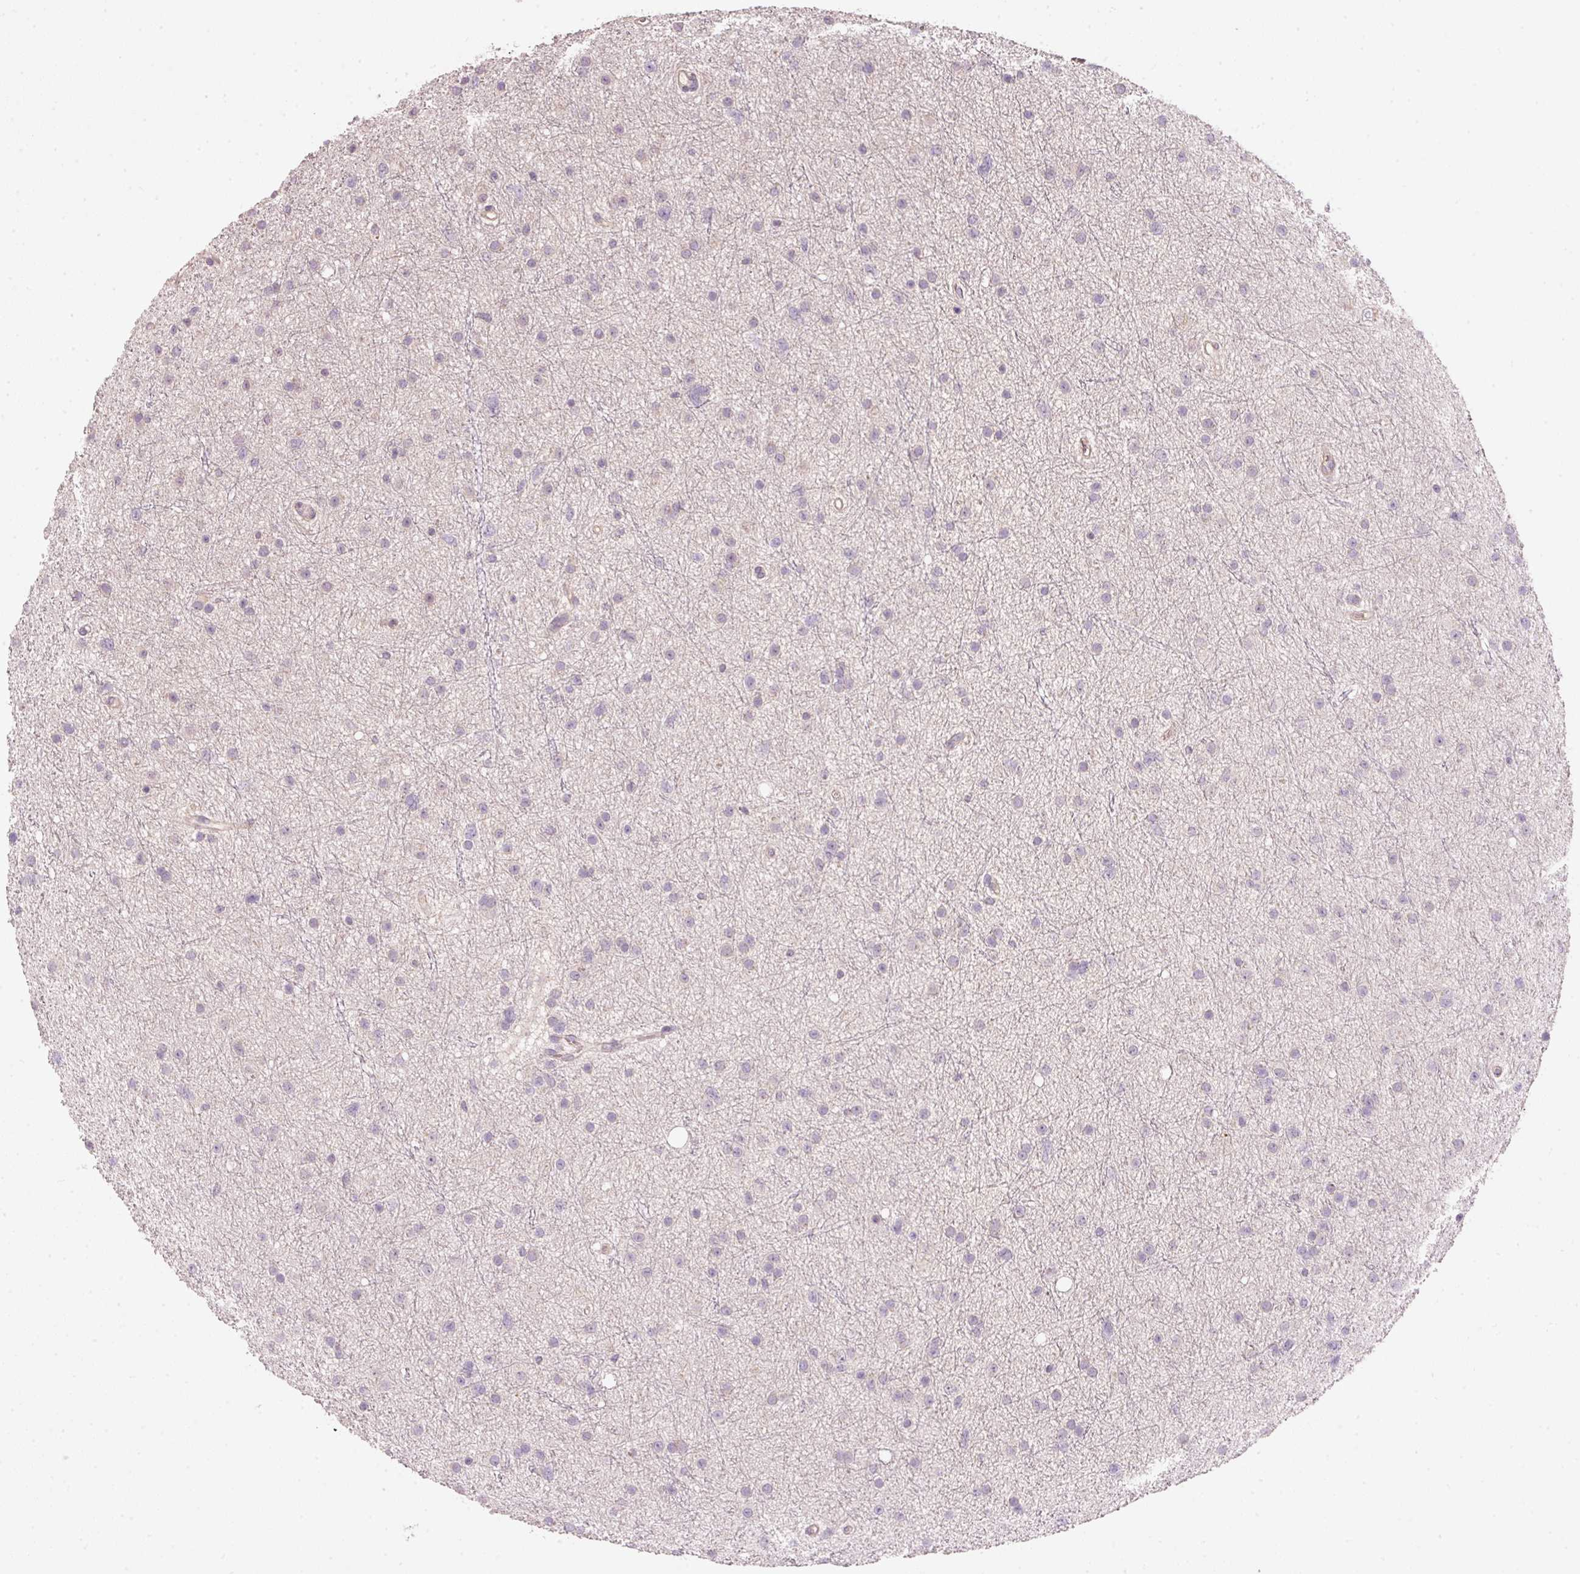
{"staining": {"intensity": "negative", "quantity": "none", "location": "none"}, "tissue": "glioma", "cell_type": "Tumor cells", "image_type": "cancer", "snomed": [{"axis": "morphology", "description": "Glioma, malignant, Low grade"}, {"axis": "topography", "description": "Cerebral cortex"}], "caption": "High magnification brightfield microscopy of glioma stained with DAB (3,3'-diaminobenzidine) (brown) and counterstained with hematoxylin (blue): tumor cells show no significant positivity. (Immunohistochemistry (ihc), brightfield microscopy, high magnification).", "gene": "TIRAP", "patient": {"sex": "female", "age": 39}}